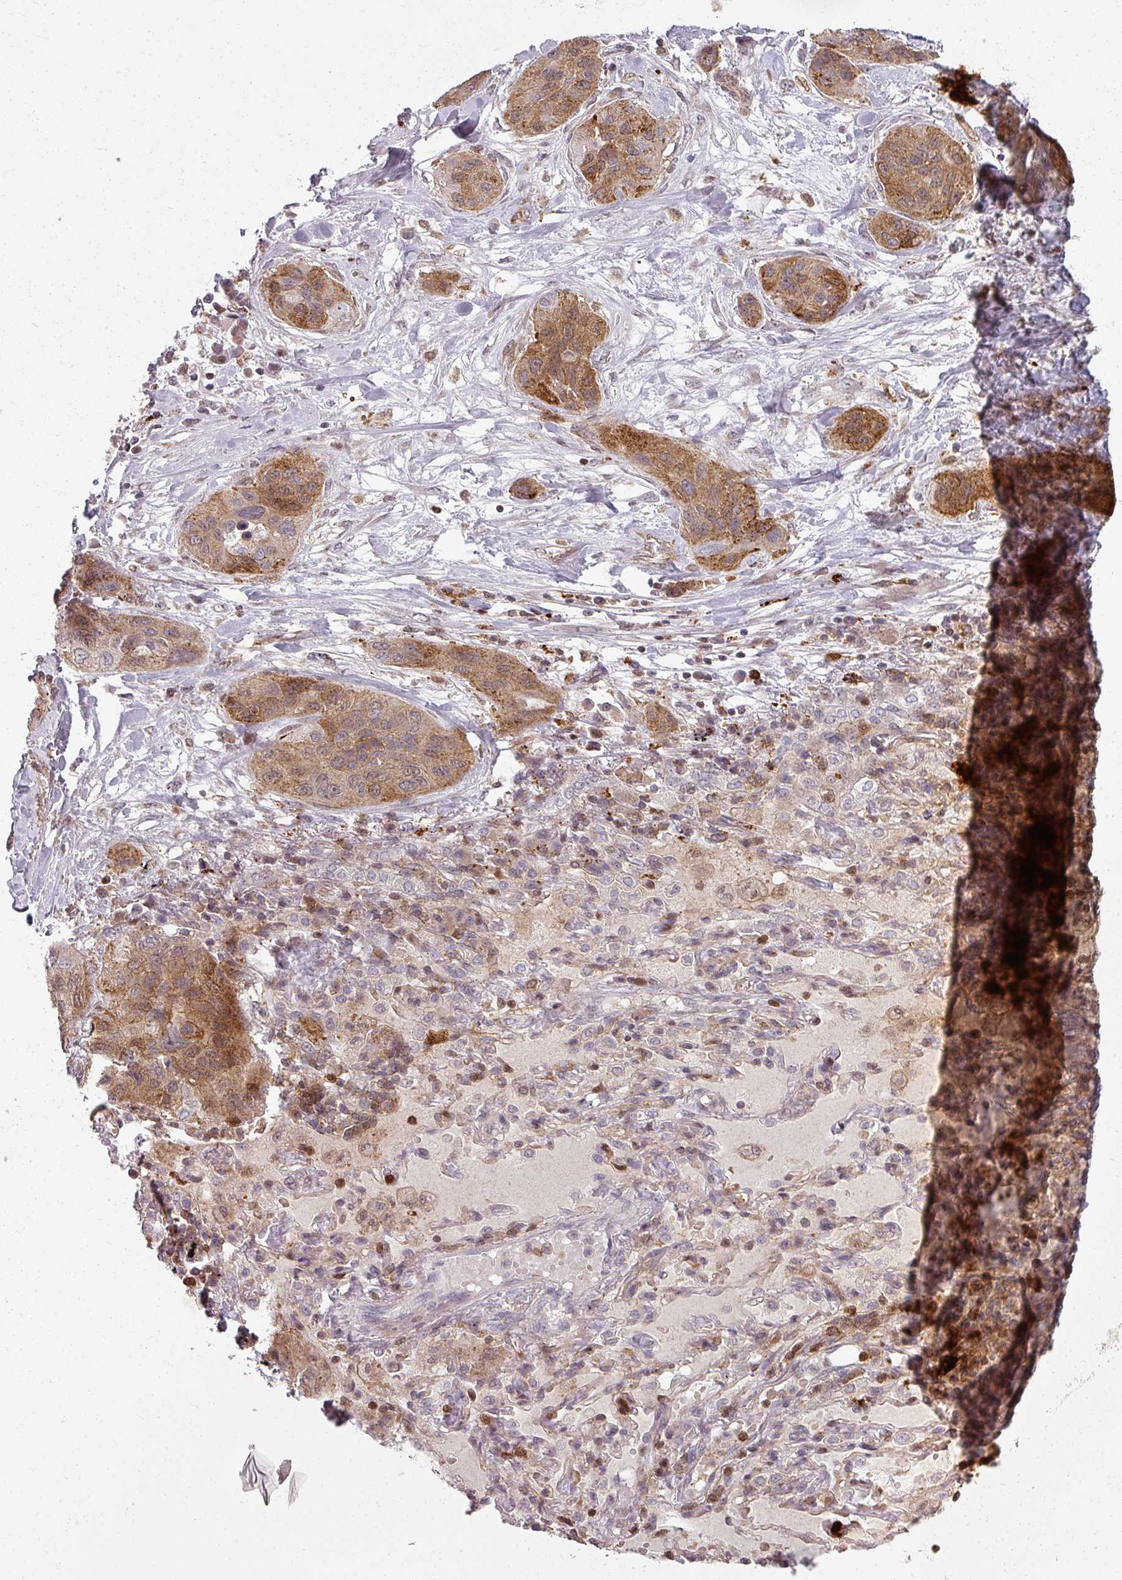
{"staining": {"intensity": "moderate", "quantity": ">75%", "location": "cytoplasmic/membranous"}, "tissue": "lung cancer", "cell_type": "Tumor cells", "image_type": "cancer", "snomed": [{"axis": "morphology", "description": "Squamous cell carcinoma, NOS"}, {"axis": "topography", "description": "Lung"}], "caption": "High-magnification brightfield microscopy of squamous cell carcinoma (lung) stained with DAB (brown) and counterstained with hematoxylin (blue). tumor cells exhibit moderate cytoplasmic/membranous positivity is identified in approximately>75% of cells.", "gene": "CLIC1", "patient": {"sex": "female", "age": 70}}